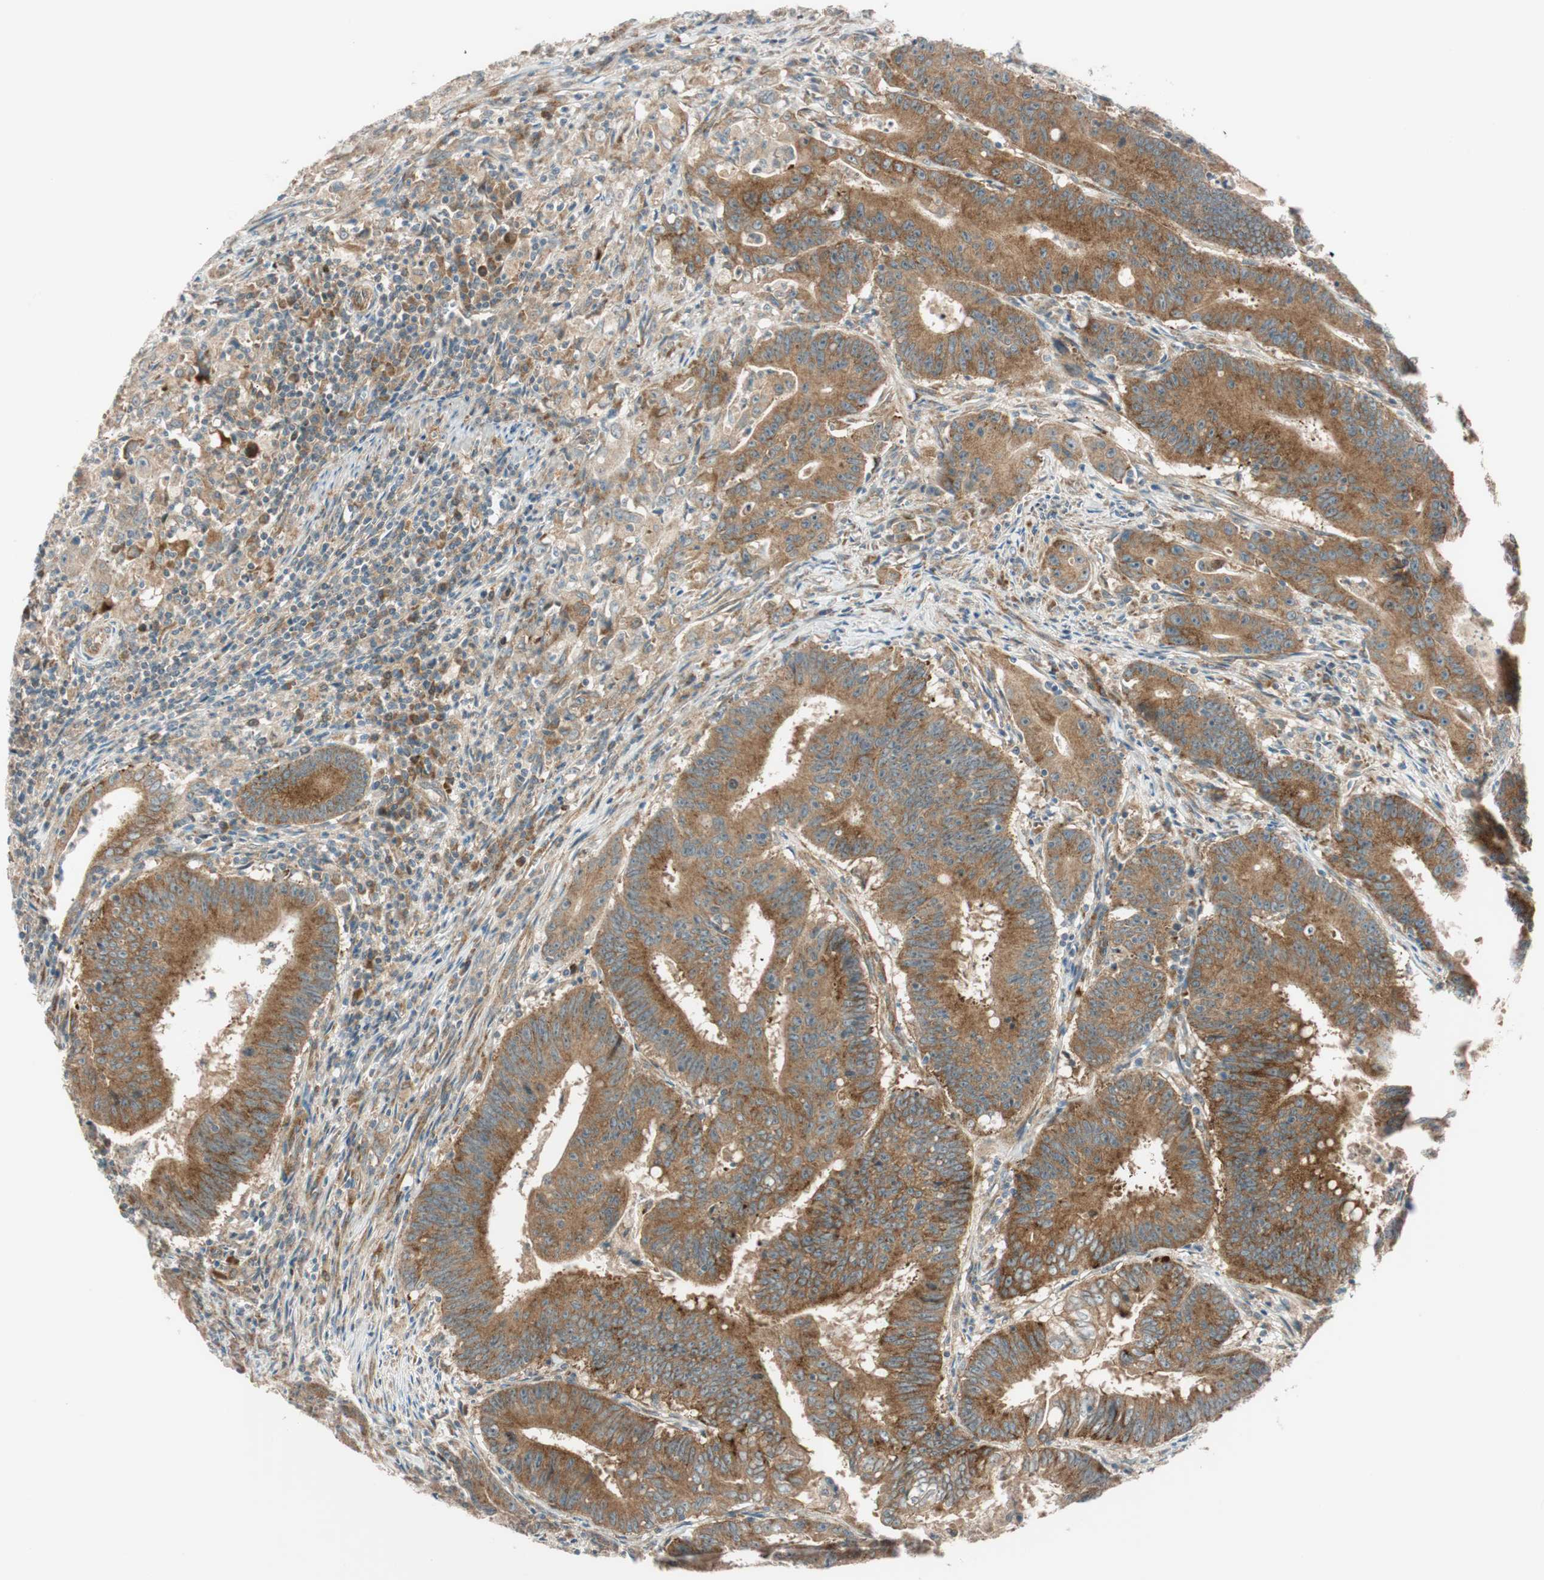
{"staining": {"intensity": "strong", "quantity": ">75%", "location": "cytoplasmic/membranous"}, "tissue": "colorectal cancer", "cell_type": "Tumor cells", "image_type": "cancer", "snomed": [{"axis": "morphology", "description": "Adenocarcinoma, NOS"}, {"axis": "topography", "description": "Colon"}], "caption": "High-power microscopy captured an immunohistochemistry histopathology image of colorectal cancer (adenocarcinoma), revealing strong cytoplasmic/membranous staining in approximately >75% of tumor cells. Ihc stains the protein in brown and the nuclei are stained blue.", "gene": "ABI1", "patient": {"sex": "male", "age": 45}}